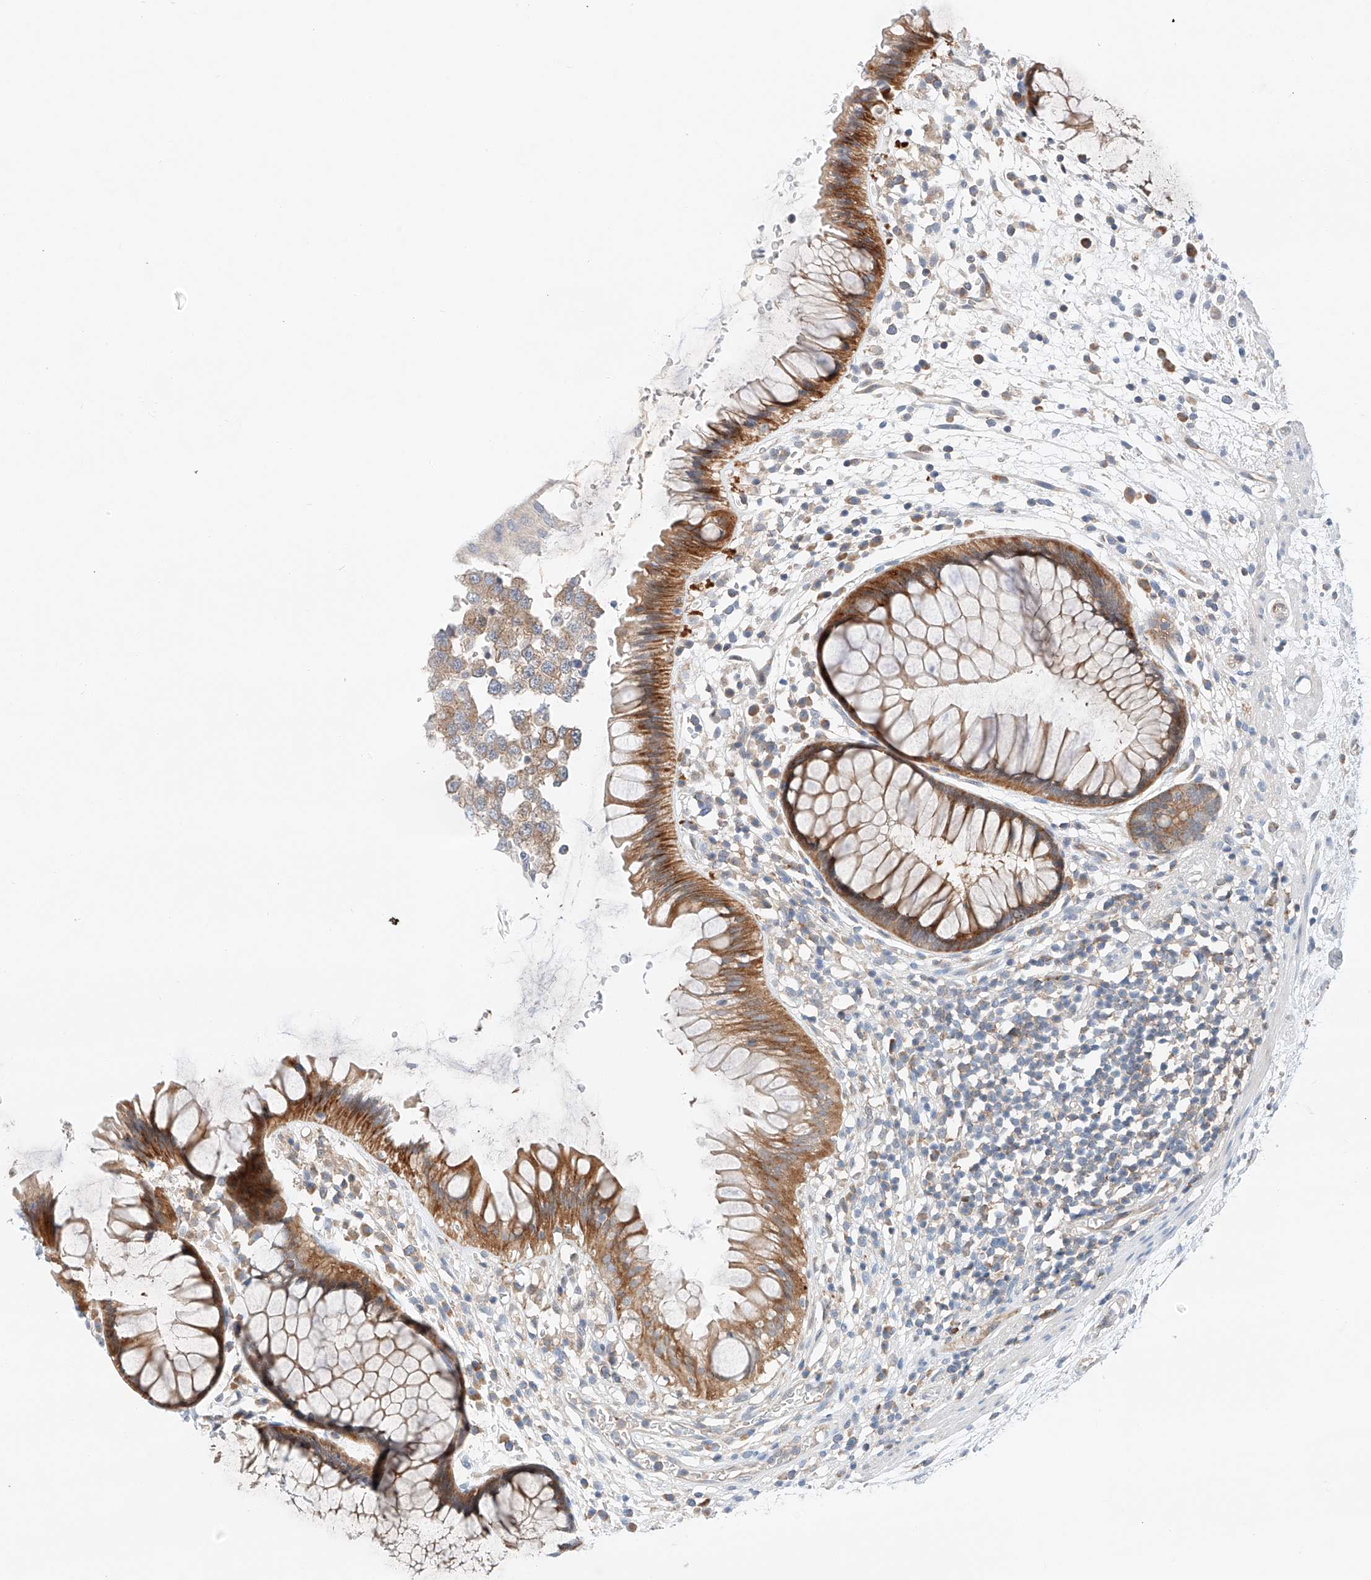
{"staining": {"intensity": "moderate", "quantity": ">75%", "location": "cytoplasmic/membranous"}, "tissue": "rectum", "cell_type": "Glandular cells", "image_type": "normal", "snomed": [{"axis": "morphology", "description": "Normal tissue, NOS"}, {"axis": "topography", "description": "Rectum"}], "caption": "Immunohistochemistry (IHC) of unremarkable human rectum shows medium levels of moderate cytoplasmic/membranous positivity in about >75% of glandular cells.", "gene": "RUSC1", "patient": {"sex": "male", "age": 51}}